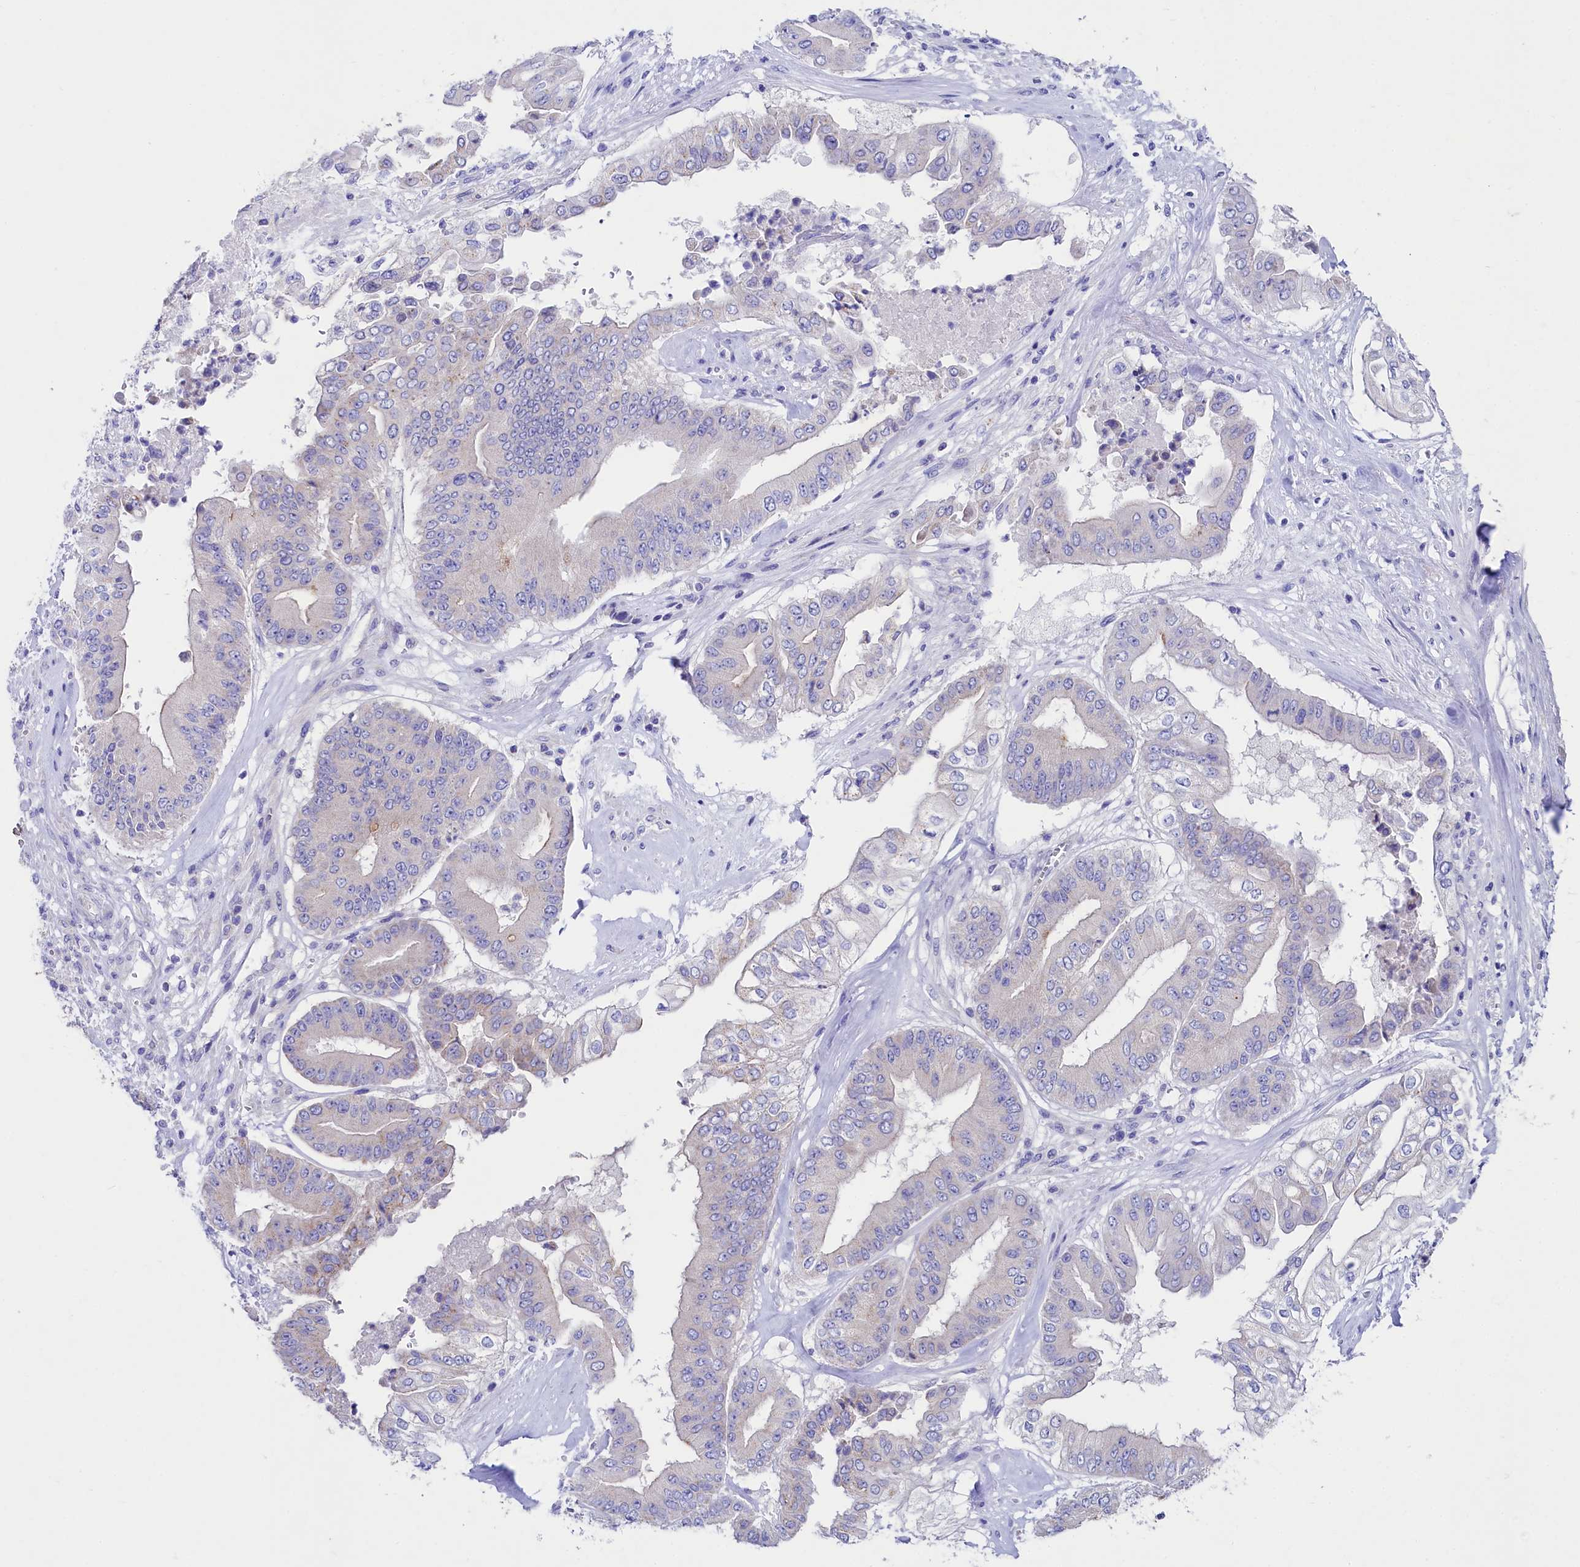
{"staining": {"intensity": "moderate", "quantity": "<25%", "location": "cytoplasmic/membranous"}, "tissue": "pancreatic cancer", "cell_type": "Tumor cells", "image_type": "cancer", "snomed": [{"axis": "morphology", "description": "Adenocarcinoma, NOS"}, {"axis": "topography", "description": "Pancreas"}], "caption": "Immunohistochemical staining of pancreatic cancer displays low levels of moderate cytoplasmic/membranous expression in about <25% of tumor cells.", "gene": "VPS26B", "patient": {"sex": "female", "age": 77}}